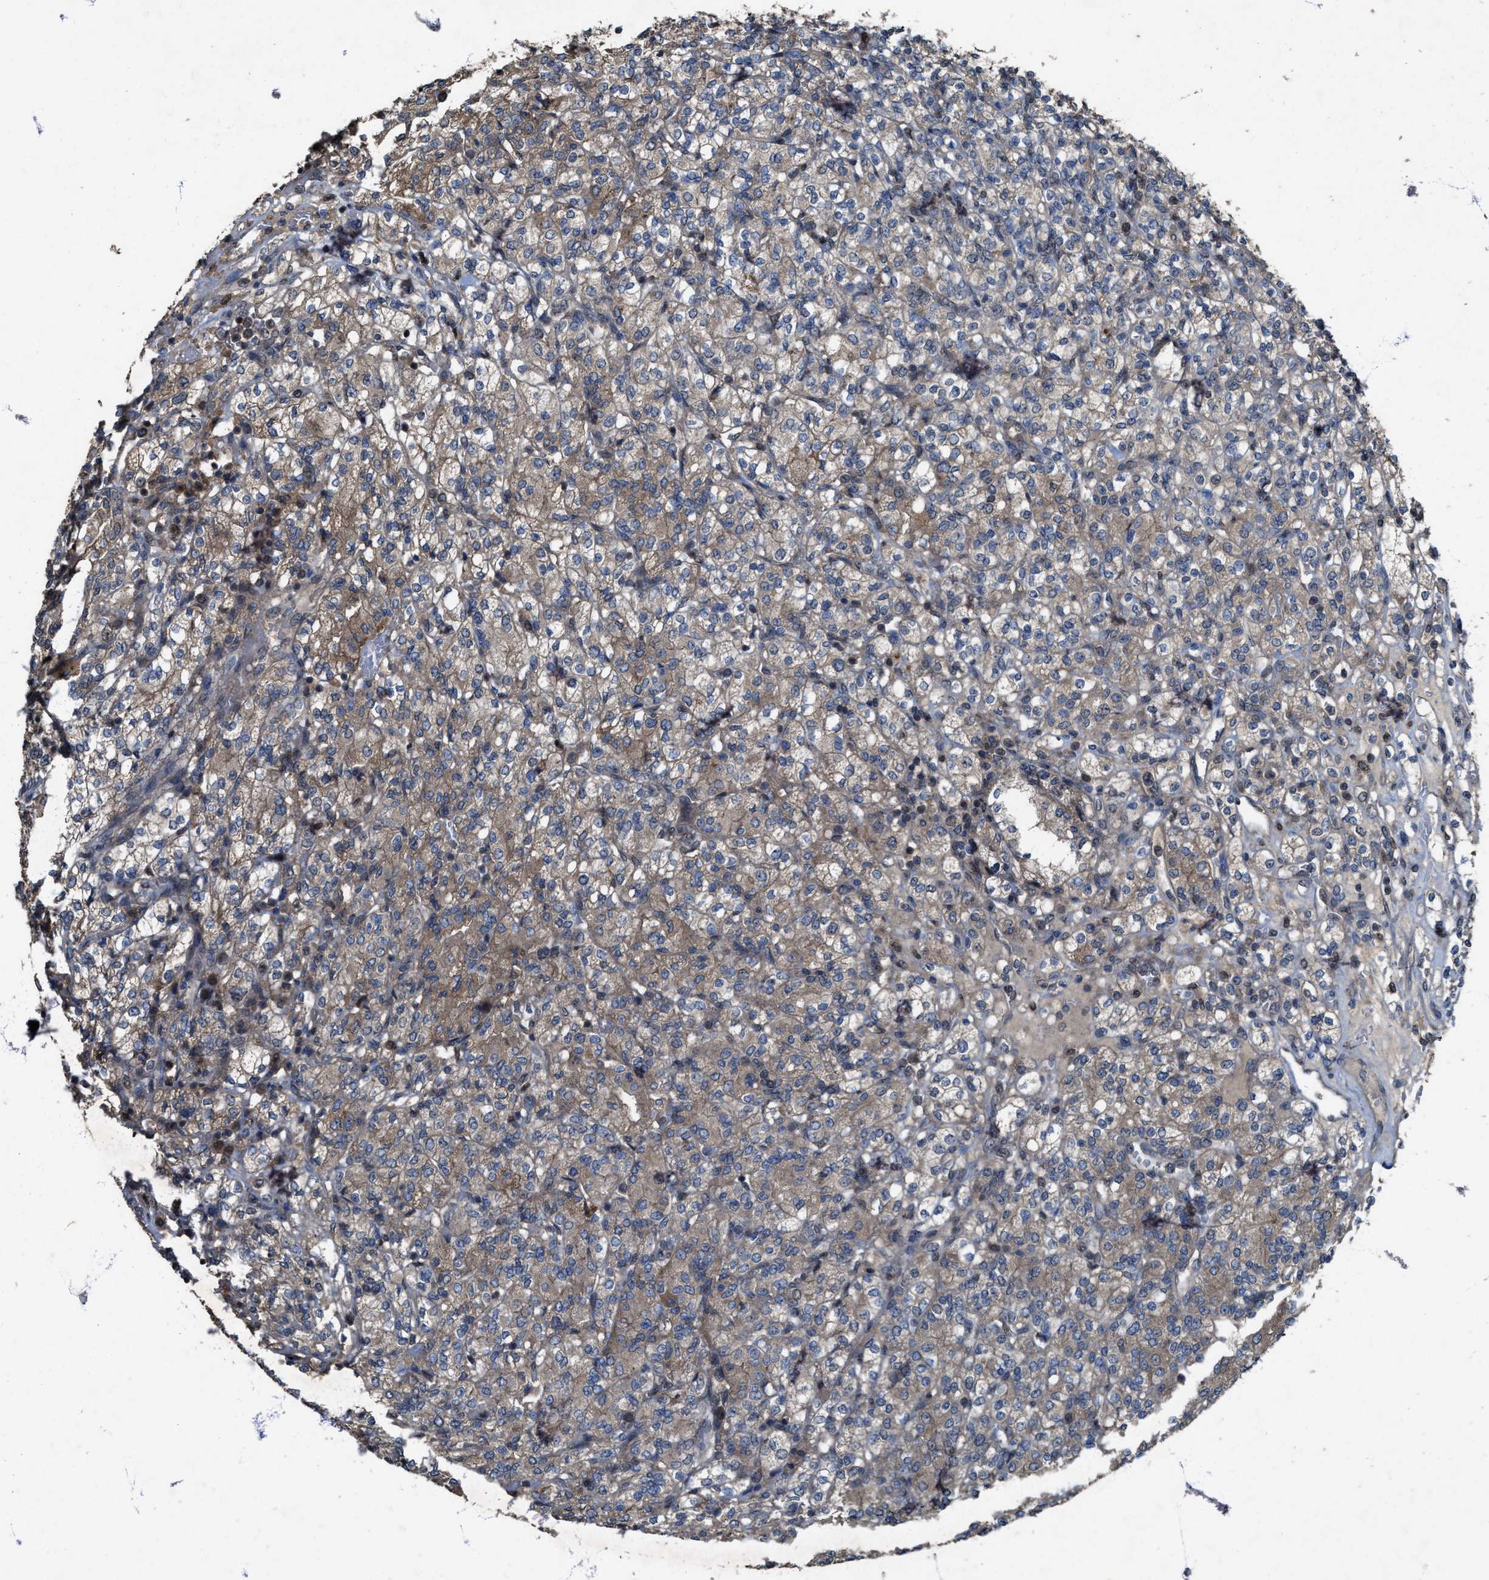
{"staining": {"intensity": "weak", "quantity": ">75%", "location": "cytoplasmic/membranous"}, "tissue": "renal cancer", "cell_type": "Tumor cells", "image_type": "cancer", "snomed": [{"axis": "morphology", "description": "Adenocarcinoma, NOS"}, {"axis": "topography", "description": "Kidney"}], "caption": "A brown stain shows weak cytoplasmic/membranous staining of a protein in renal cancer tumor cells. The staining was performed using DAB (3,3'-diaminobenzidine), with brown indicating positive protein expression. Nuclei are stained blue with hematoxylin.", "gene": "PDP2", "patient": {"sex": "male", "age": 77}}